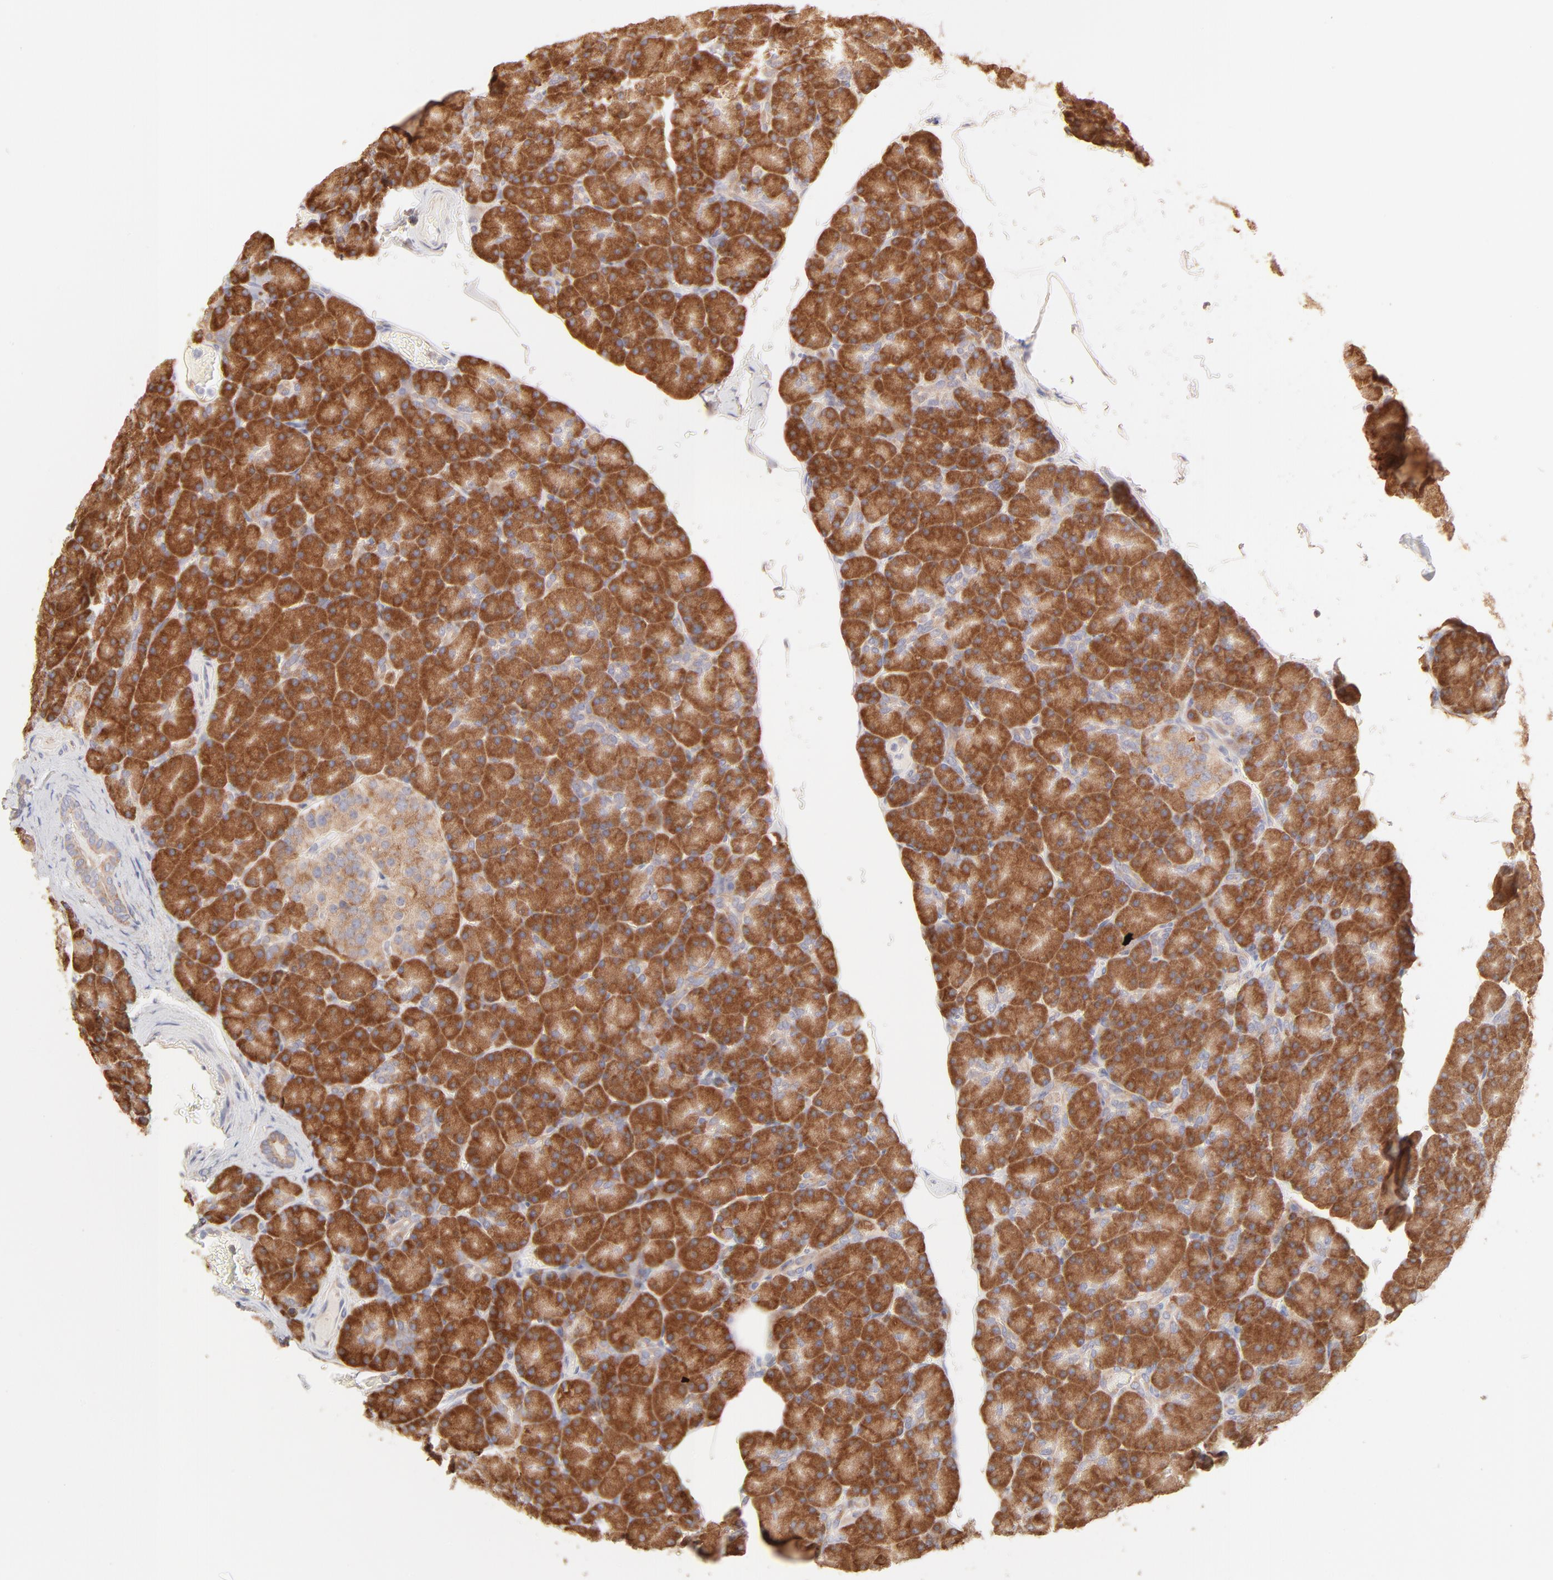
{"staining": {"intensity": "strong", "quantity": ">75%", "location": "cytoplasmic/membranous"}, "tissue": "pancreas", "cell_type": "Exocrine glandular cells", "image_type": "normal", "snomed": [{"axis": "morphology", "description": "Normal tissue, NOS"}, {"axis": "topography", "description": "Pancreas"}], "caption": "Immunohistochemistry (IHC) of unremarkable human pancreas exhibits high levels of strong cytoplasmic/membranous positivity in about >75% of exocrine glandular cells.", "gene": "RPS21", "patient": {"sex": "female", "age": 43}}